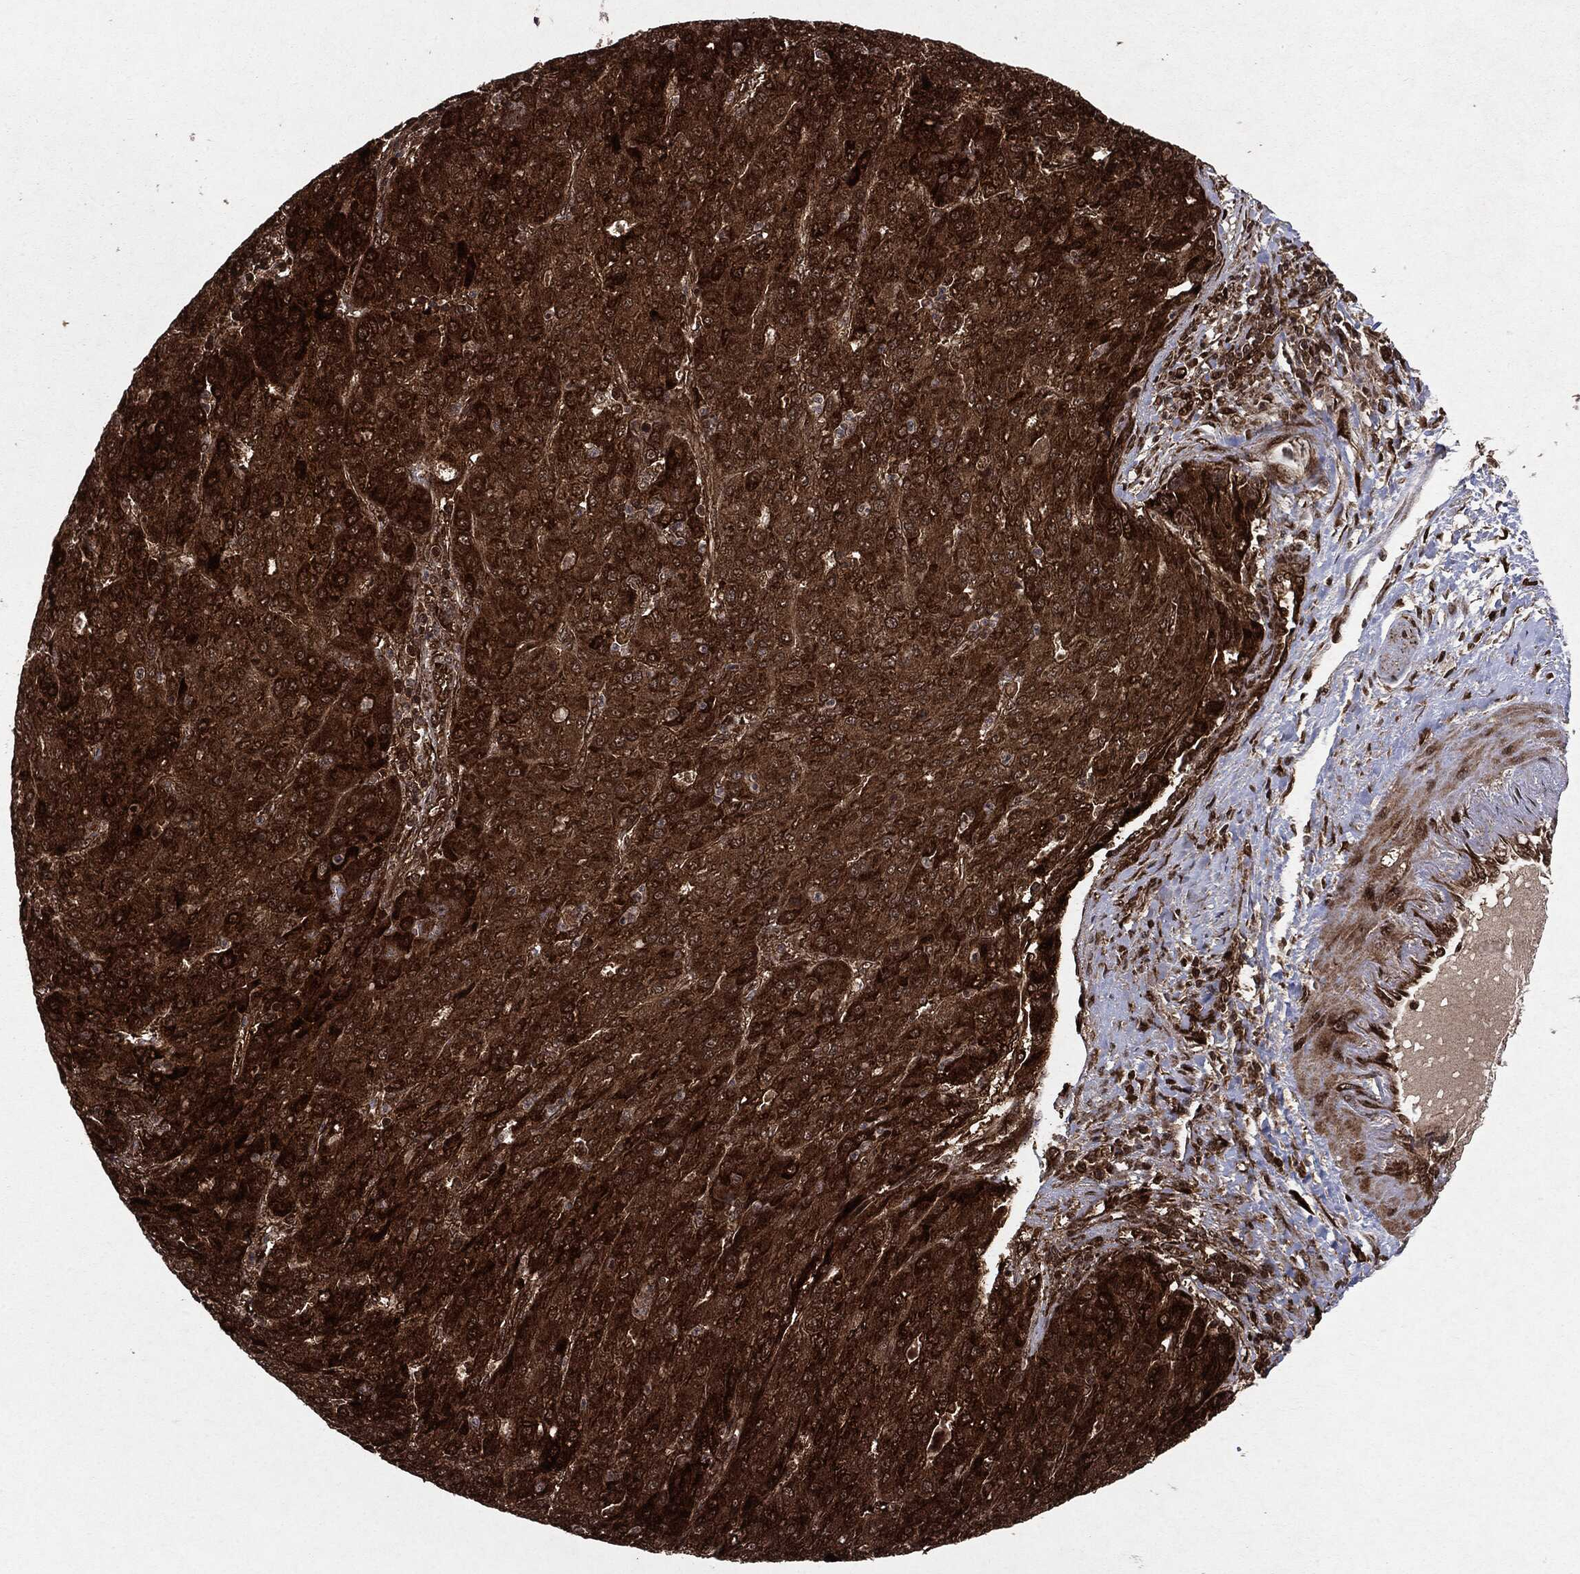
{"staining": {"intensity": "strong", "quantity": ">75%", "location": "cytoplasmic/membranous"}, "tissue": "liver cancer", "cell_type": "Tumor cells", "image_type": "cancer", "snomed": [{"axis": "morphology", "description": "Carcinoma, Hepatocellular, NOS"}, {"axis": "topography", "description": "Liver"}], "caption": "Hepatocellular carcinoma (liver) stained with DAB (3,3'-diaminobenzidine) IHC reveals high levels of strong cytoplasmic/membranous positivity in approximately >75% of tumor cells.", "gene": "OTUB1", "patient": {"sex": "male", "age": 65}}